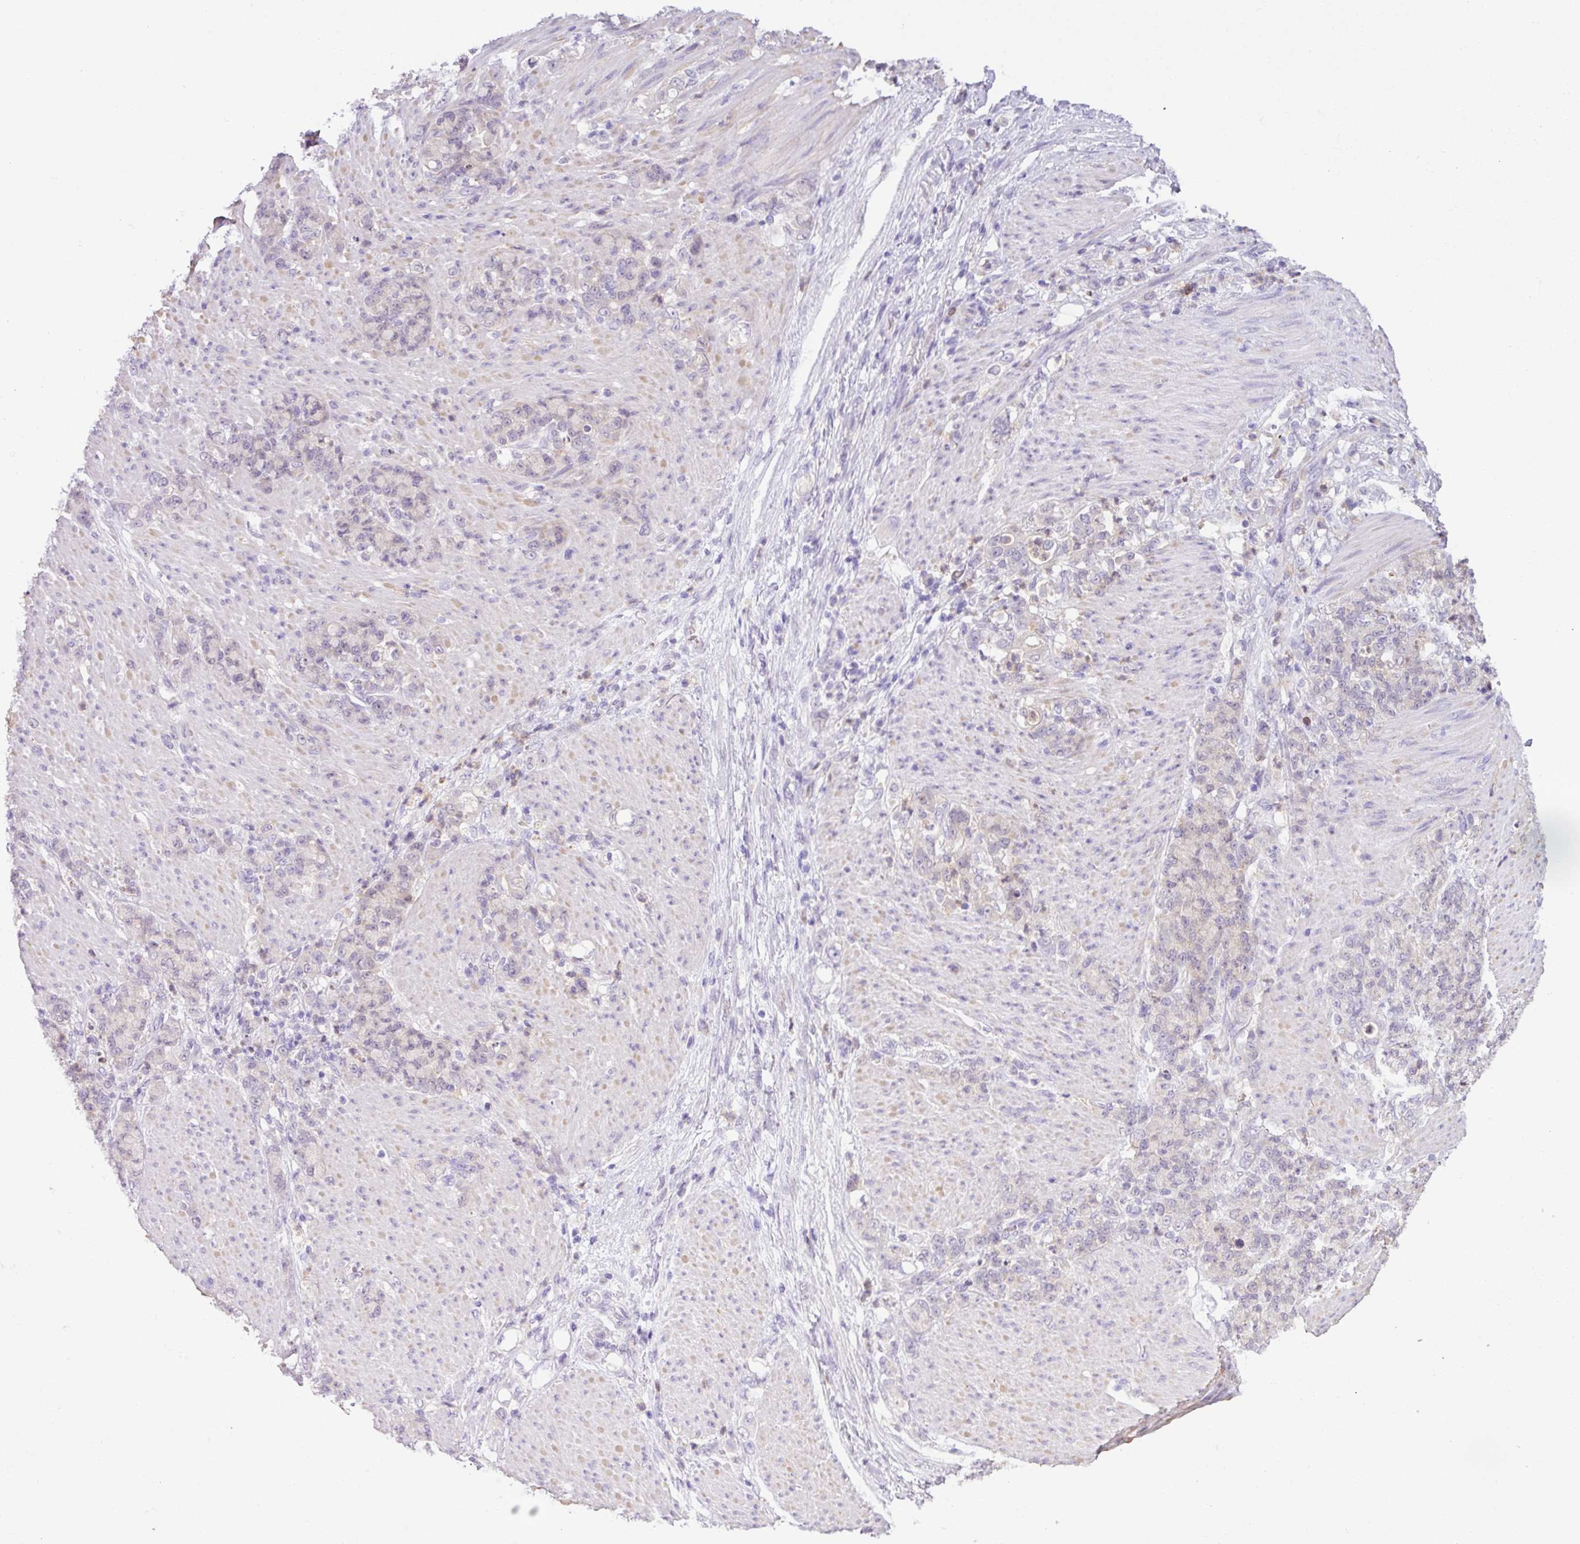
{"staining": {"intensity": "negative", "quantity": "none", "location": "none"}, "tissue": "stomach cancer", "cell_type": "Tumor cells", "image_type": "cancer", "snomed": [{"axis": "morphology", "description": "Adenocarcinoma, NOS"}, {"axis": "topography", "description": "Stomach"}], "caption": "Stomach cancer was stained to show a protein in brown. There is no significant positivity in tumor cells.", "gene": "TONSL", "patient": {"sex": "female", "age": 79}}